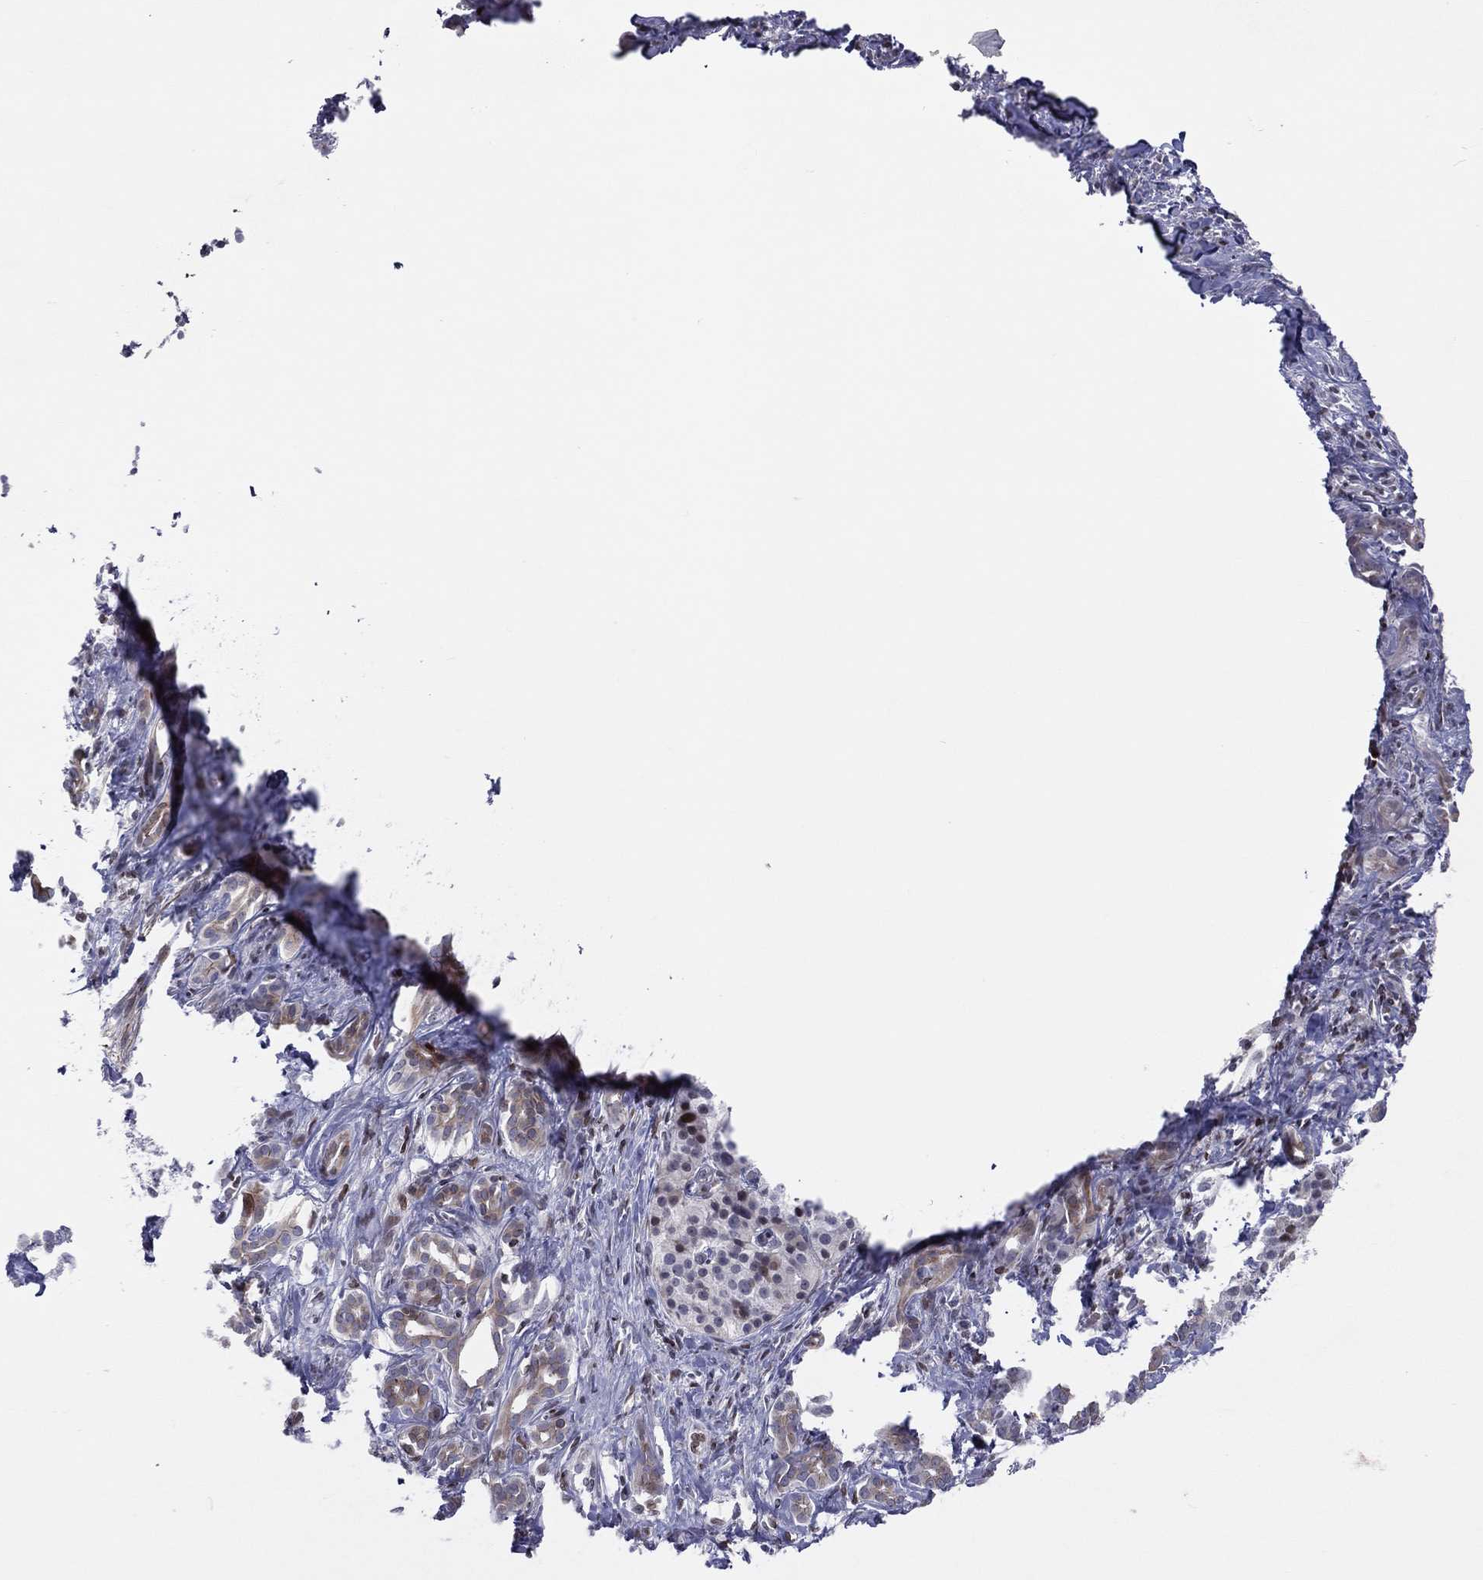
{"staining": {"intensity": "moderate", "quantity": "25%-75%", "location": "cytoplasmic/membranous"}, "tissue": "pancreatic cancer", "cell_type": "Tumor cells", "image_type": "cancer", "snomed": [{"axis": "morphology", "description": "Adenocarcinoma, NOS"}, {"axis": "topography", "description": "Pancreas"}], "caption": "The photomicrograph exhibits immunohistochemical staining of pancreatic cancer (adenocarcinoma). There is moderate cytoplasmic/membranous expression is appreciated in approximately 25%-75% of tumor cells.", "gene": "DBF4B", "patient": {"sex": "male", "age": 61}}